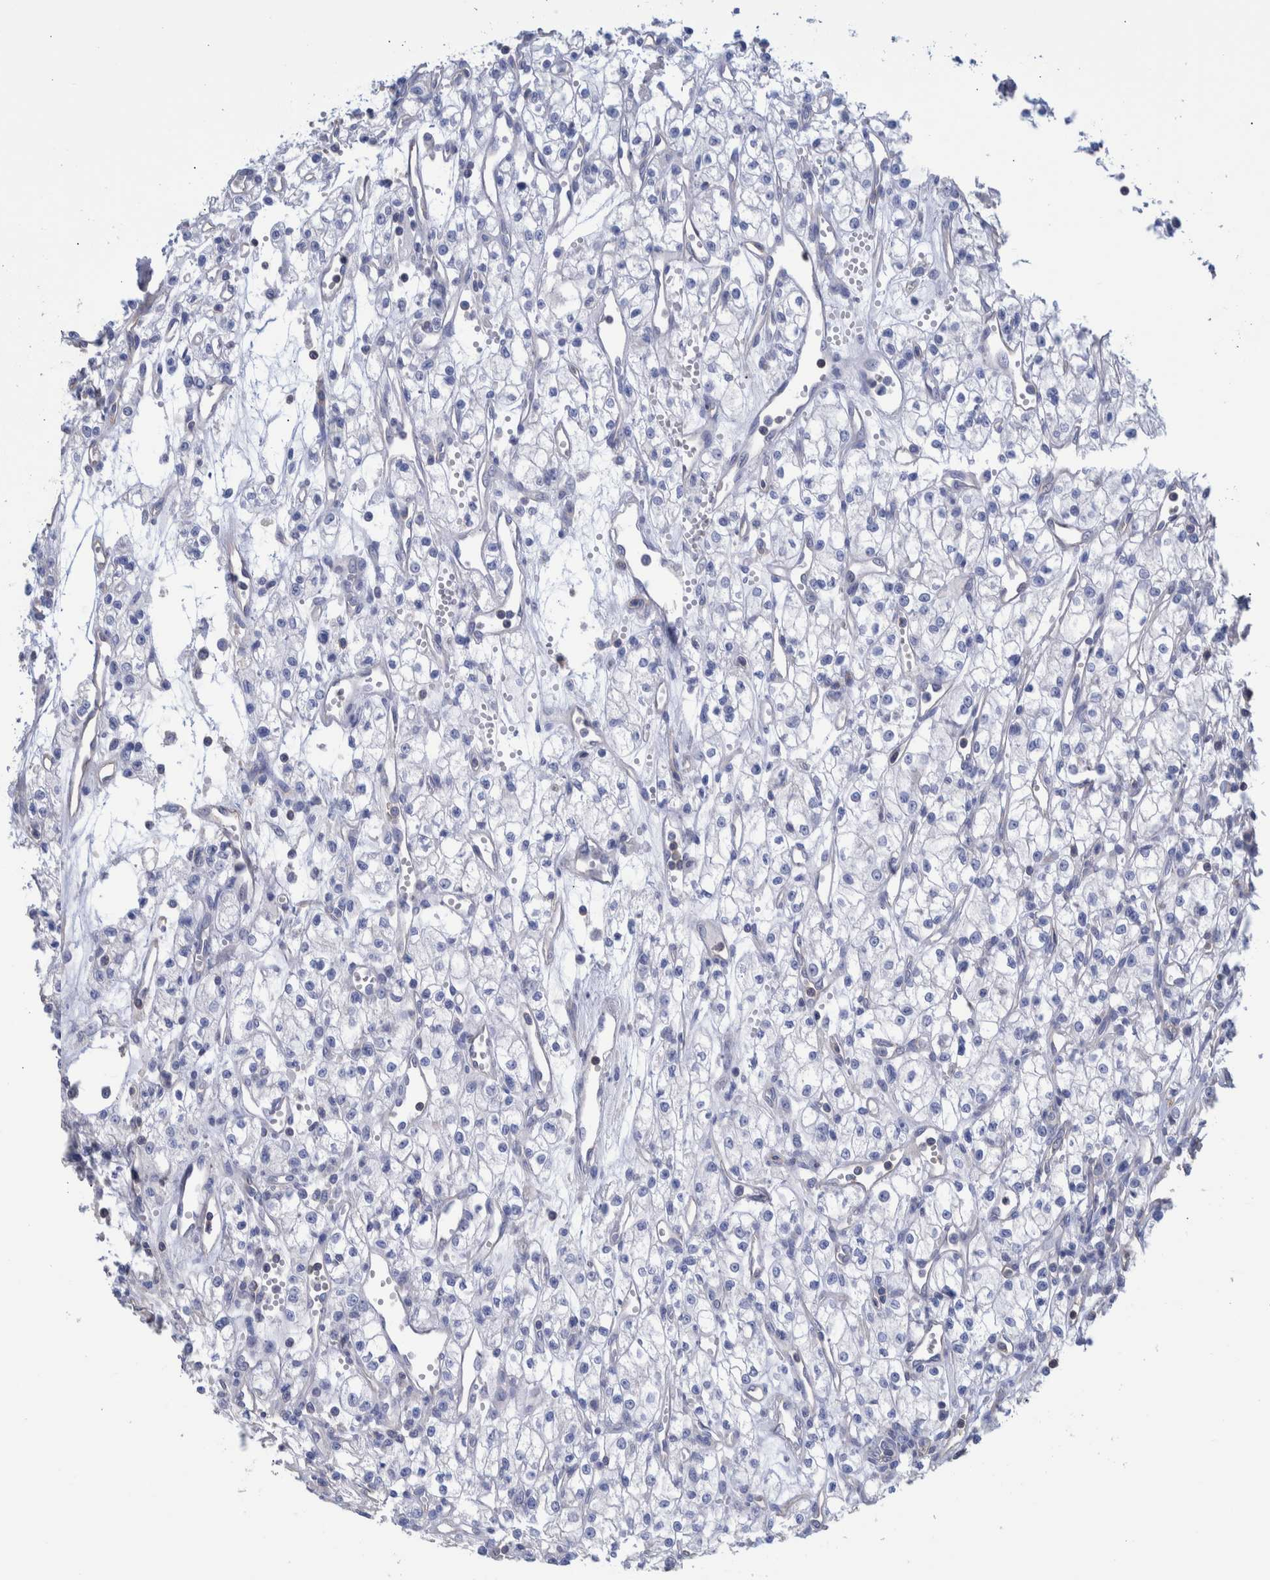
{"staining": {"intensity": "negative", "quantity": "none", "location": "none"}, "tissue": "renal cancer", "cell_type": "Tumor cells", "image_type": "cancer", "snomed": [{"axis": "morphology", "description": "Adenocarcinoma, NOS"}, {"axis": "topography", "description": "Kidney"}], "caption": "Image shows no protein expression in tumor cells of renal cancer (adenocarcinoma) tissue. (DAB (3,3'-diaminobenzidine) immunohistochemistry, high magnification).", "gene": "PPP3CC", "patient": {"sex": "male", "age": 59}}